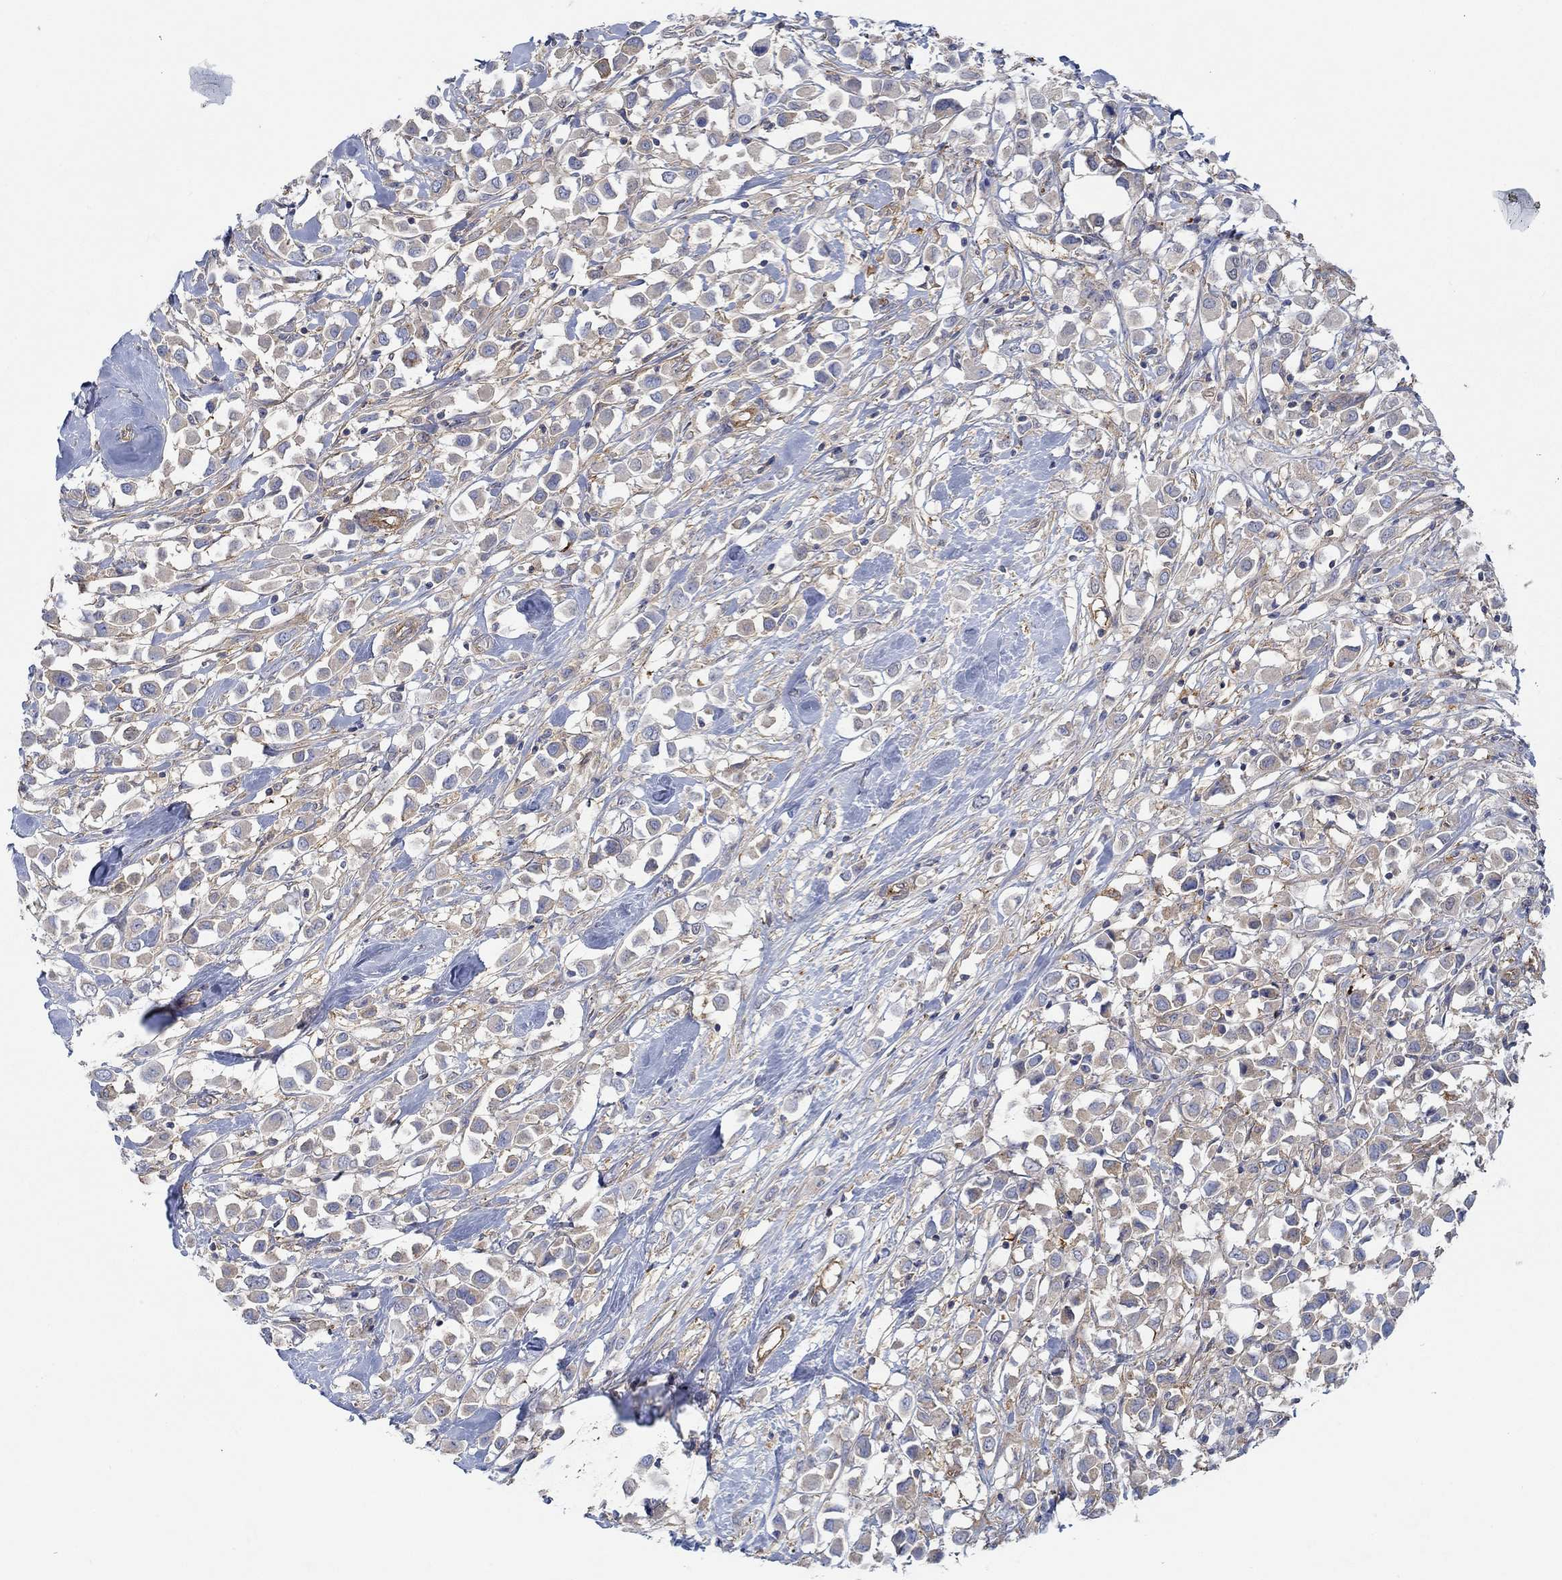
{"staining": {"intensity": "negative", "quantity": "none", "location": "none"}, "tissue": "breast cancer", "cell_type": "Tumor cells", "image_type": "cancer", "snomed": [{"axis": "morphology", "description": "Duct carcinoma"}, {"axis": "topography", "description": "Breast"}], "caption": "Immunohistochemical staining of human breast cancer reveals no significant staining in tumor cells.", "gene": "SPAG9", "patient": {"sex": "female", "age": 61}}